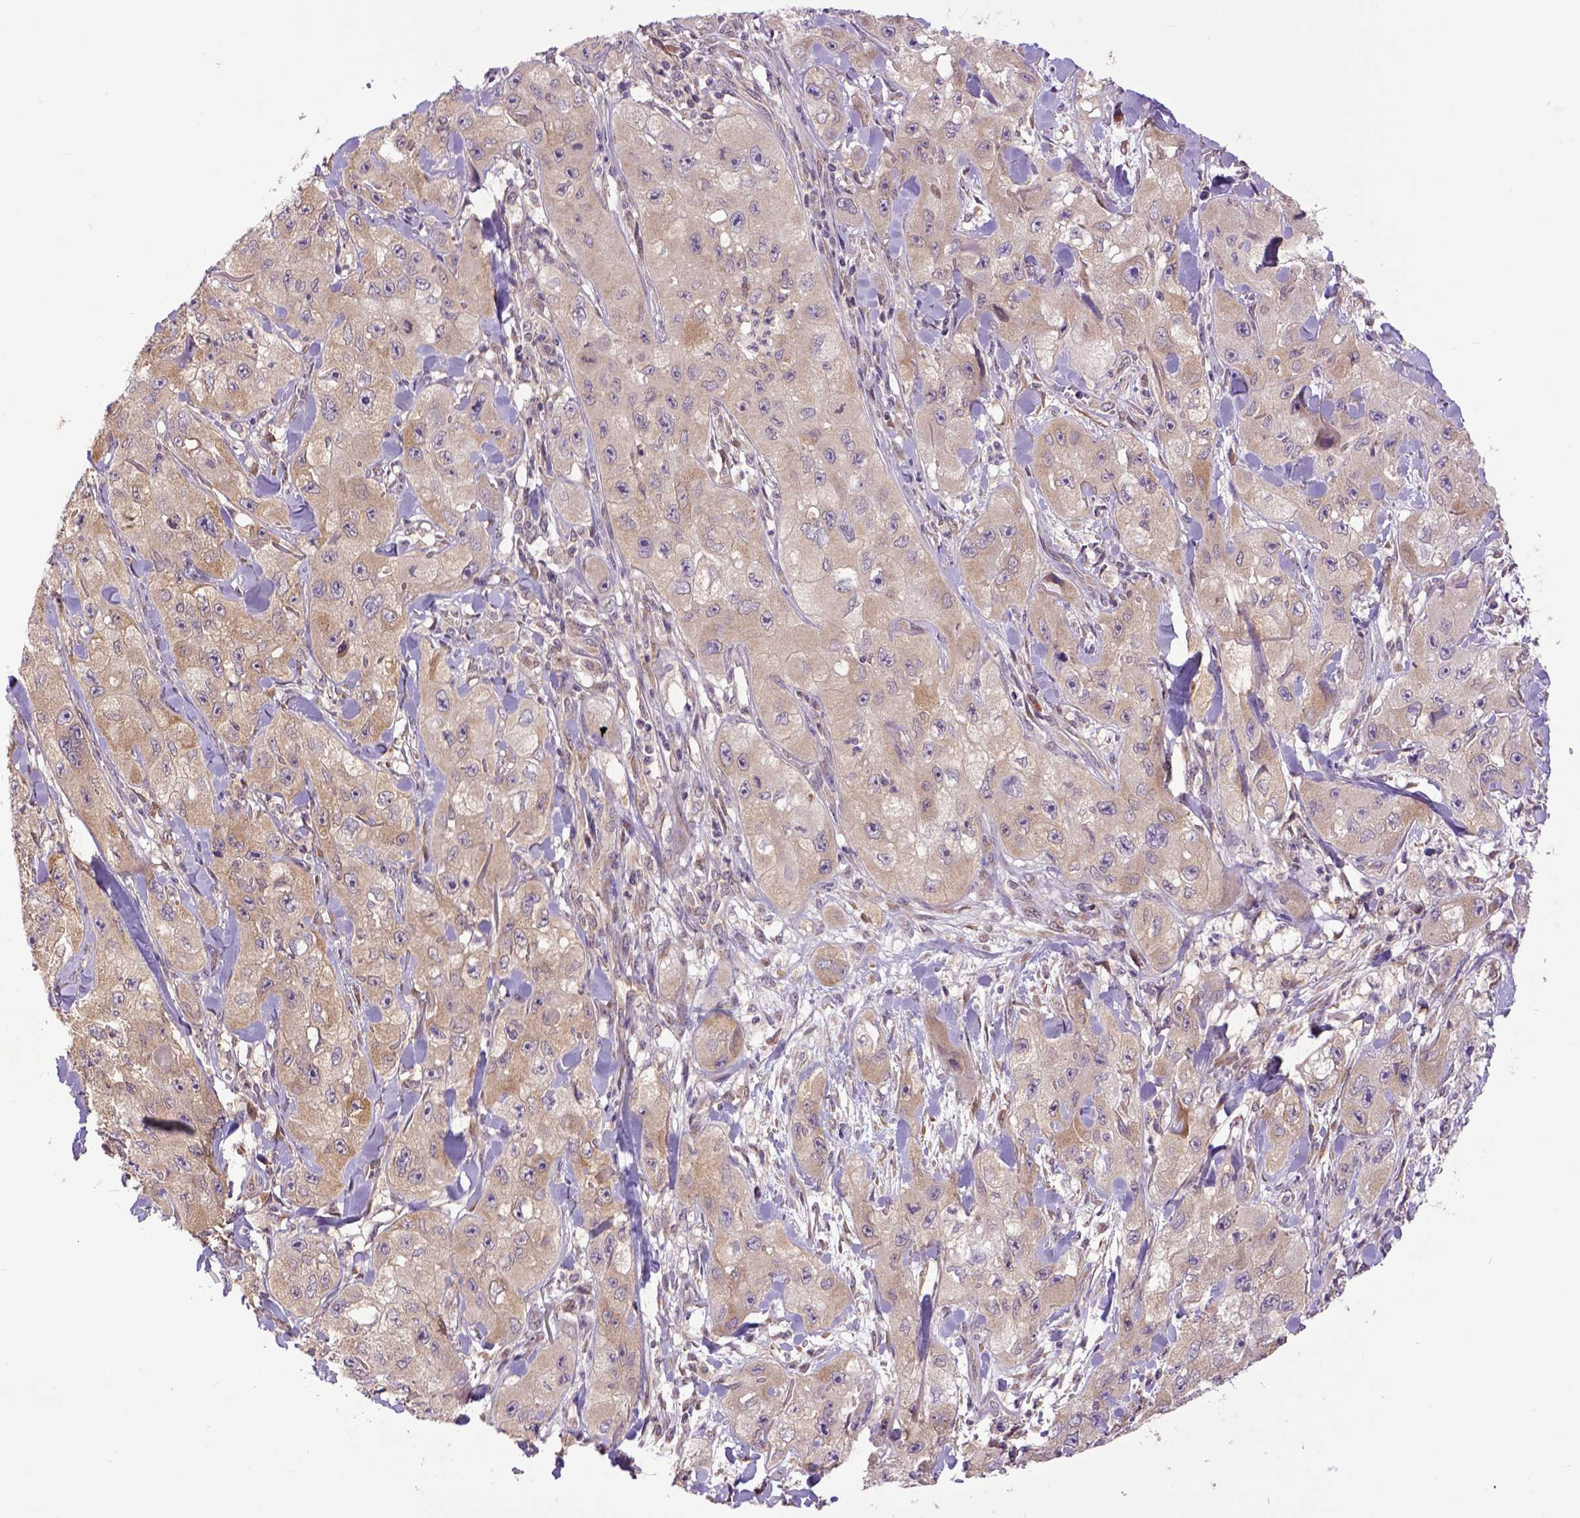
{"staining": {"intensity": "weak", "quantity": ">75%", "location": "cytoplasmic/membranous"}, "tissue": "skin cancer", "cell_type": "Tumor cells", "image_type": "cancer", "snomed": [{"axis": "morphology", "description": "Squamous cell carcinoma, NOS"}, {"axis": "topography", "description": "Skin"}, {"axis": "topography", "description": "Subcutis"}], "caption": "The histopathology image demonstrates immunohistochemical staining of skin cancer. There is weak cytoplasmic/membranous staining is appreciated in about >75% of tumor cells. (DAB (3,3'-diaminobenzidine) = brown stain, brightfield microscopy at high magnification).", "gene": "ARL1", "patient": {"sex": "male", "age": 73}}